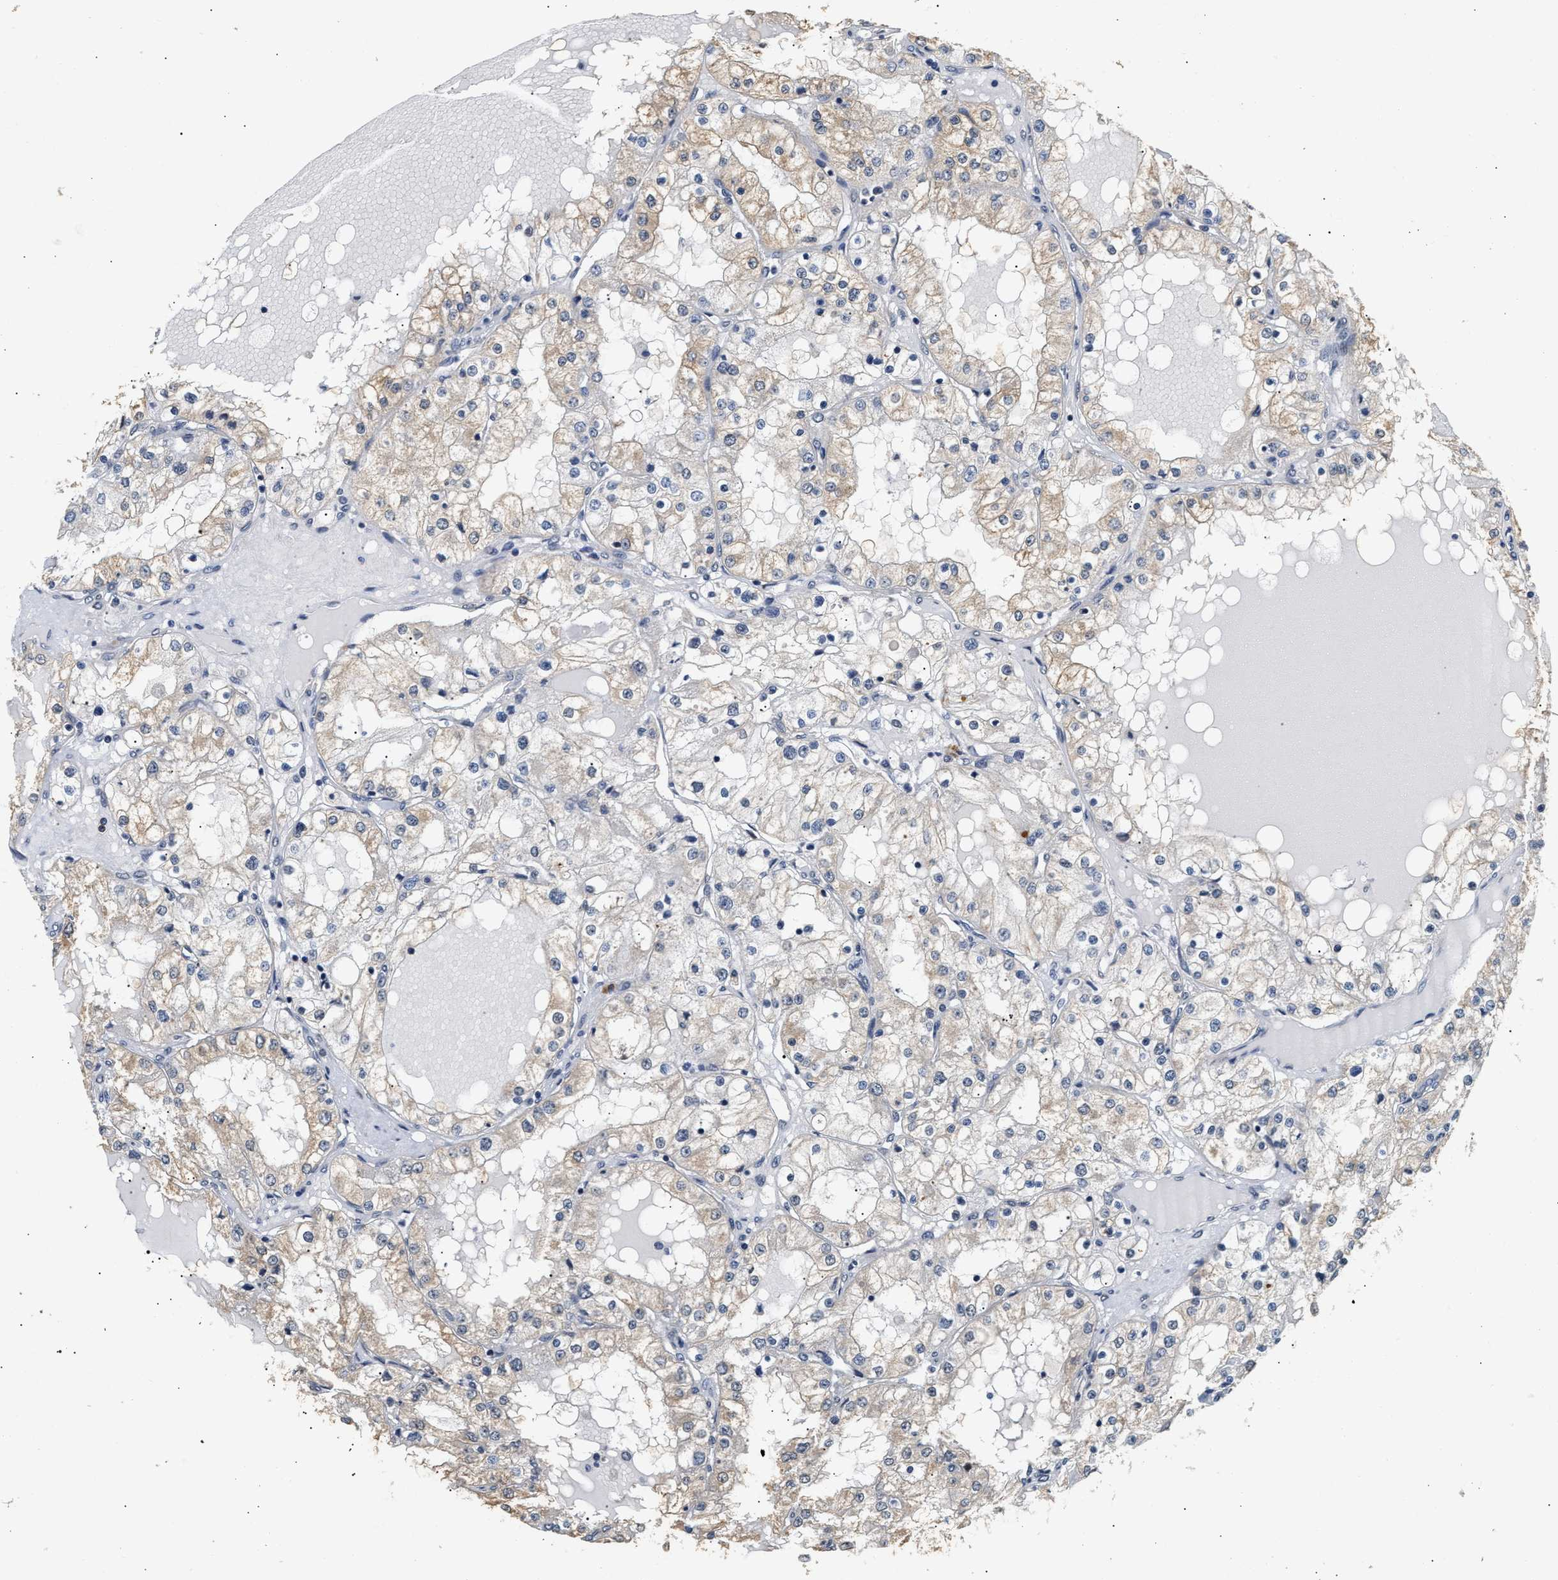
{"staining": {"intensity": "negative", "quantity": "none", "location": "none"}, "tissue": "renal cancer", "cell_type": "Tumor cells", "image_type": "cancer", "snomed": [{"axis": "morphology", "description": "Adenocarcinoma, NOS"}, {"axis": "topography", "description": "Kidney"}], "caption": "This is an IHC image of renal adenocarcinoma. There is no expression in tumor cells.", "gene": "THOC1", "patient": {"sex": "male", "age": 68}}